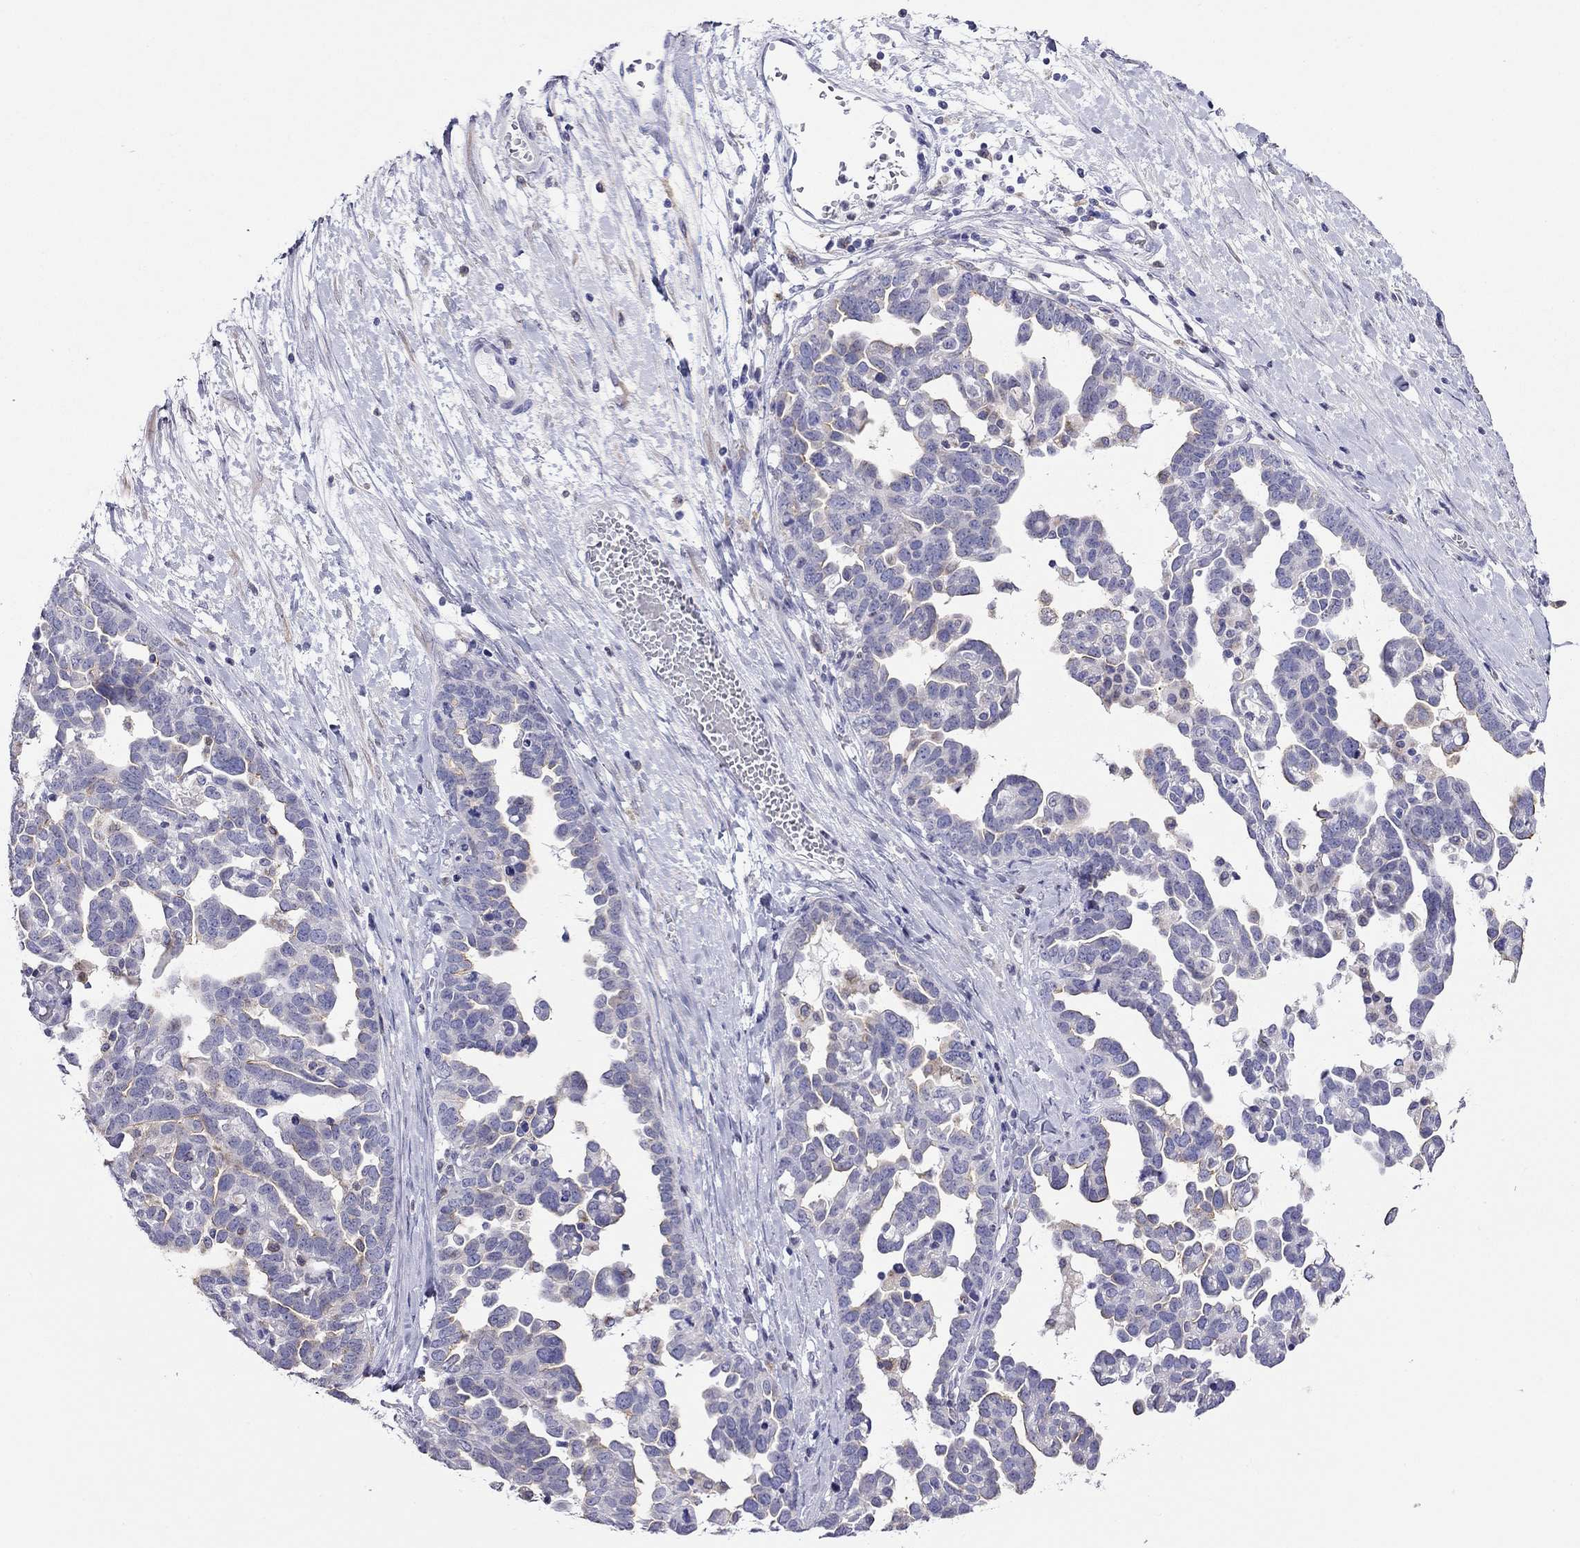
{"staining": {"intensity": "weak", "quantity": "<25%", "location": "cytoplasmic/membranous"}, "tissue": "ovarian cancer", "cell_type": "Tumor cells", "image_type": "cancer", "snomed": [{"axis": "morphology", "description": "Cystadenocarcinoma, serous, NOS"}, {"axis": "topography", "description": "Ovary"}], "caption": "The micrograph displays no staining of tumor cells in serous cystadenocarcinoma (ovarian). The staining is performed using DAB brown chromogen with nuclei counter-stained in using hematoxylin.", "gene": "SLC46A2", "patient": {"sex": "female", "age": 54}}